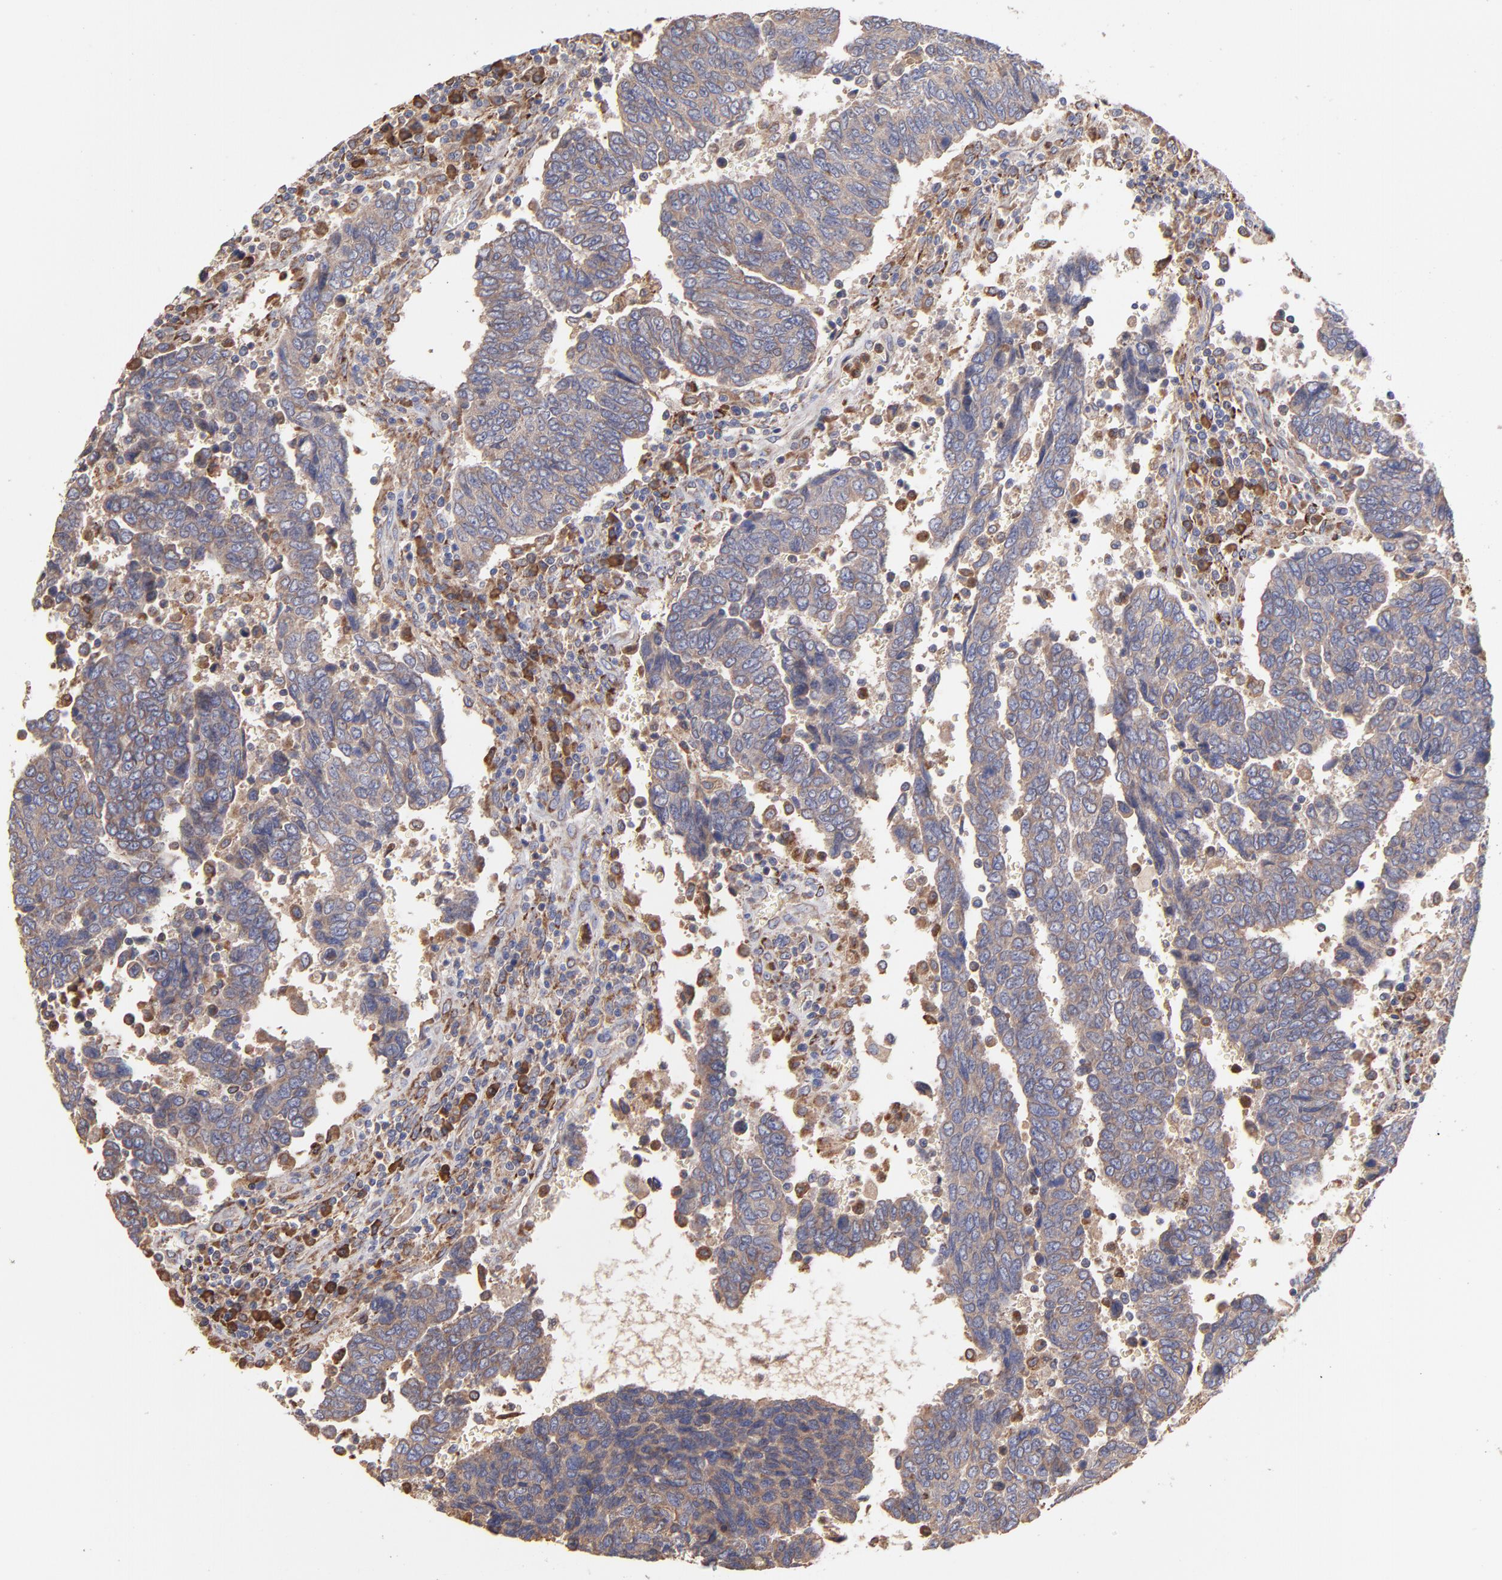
{"staining": {"intensity": "moderate", "quantity": ">75%", "location": "cytoplasmic/membranous"}, "tissue": "urothelial cancer", "cell_type": "Tumor cells", "image_type": "cancer", "snomed": [{"axis": "morphology", "description": "Urothelial carcinoma, High grade"}, {"axis": "topography", "description": "Urinary bladder"}], "caption": "Protein expression analysis of urothelial cancer displays moderate cytoplasmic/membranous positivity in about >75% of tumor cells.", "gene": "PFKM", "patient": {"sex": "male", "age": 86}}